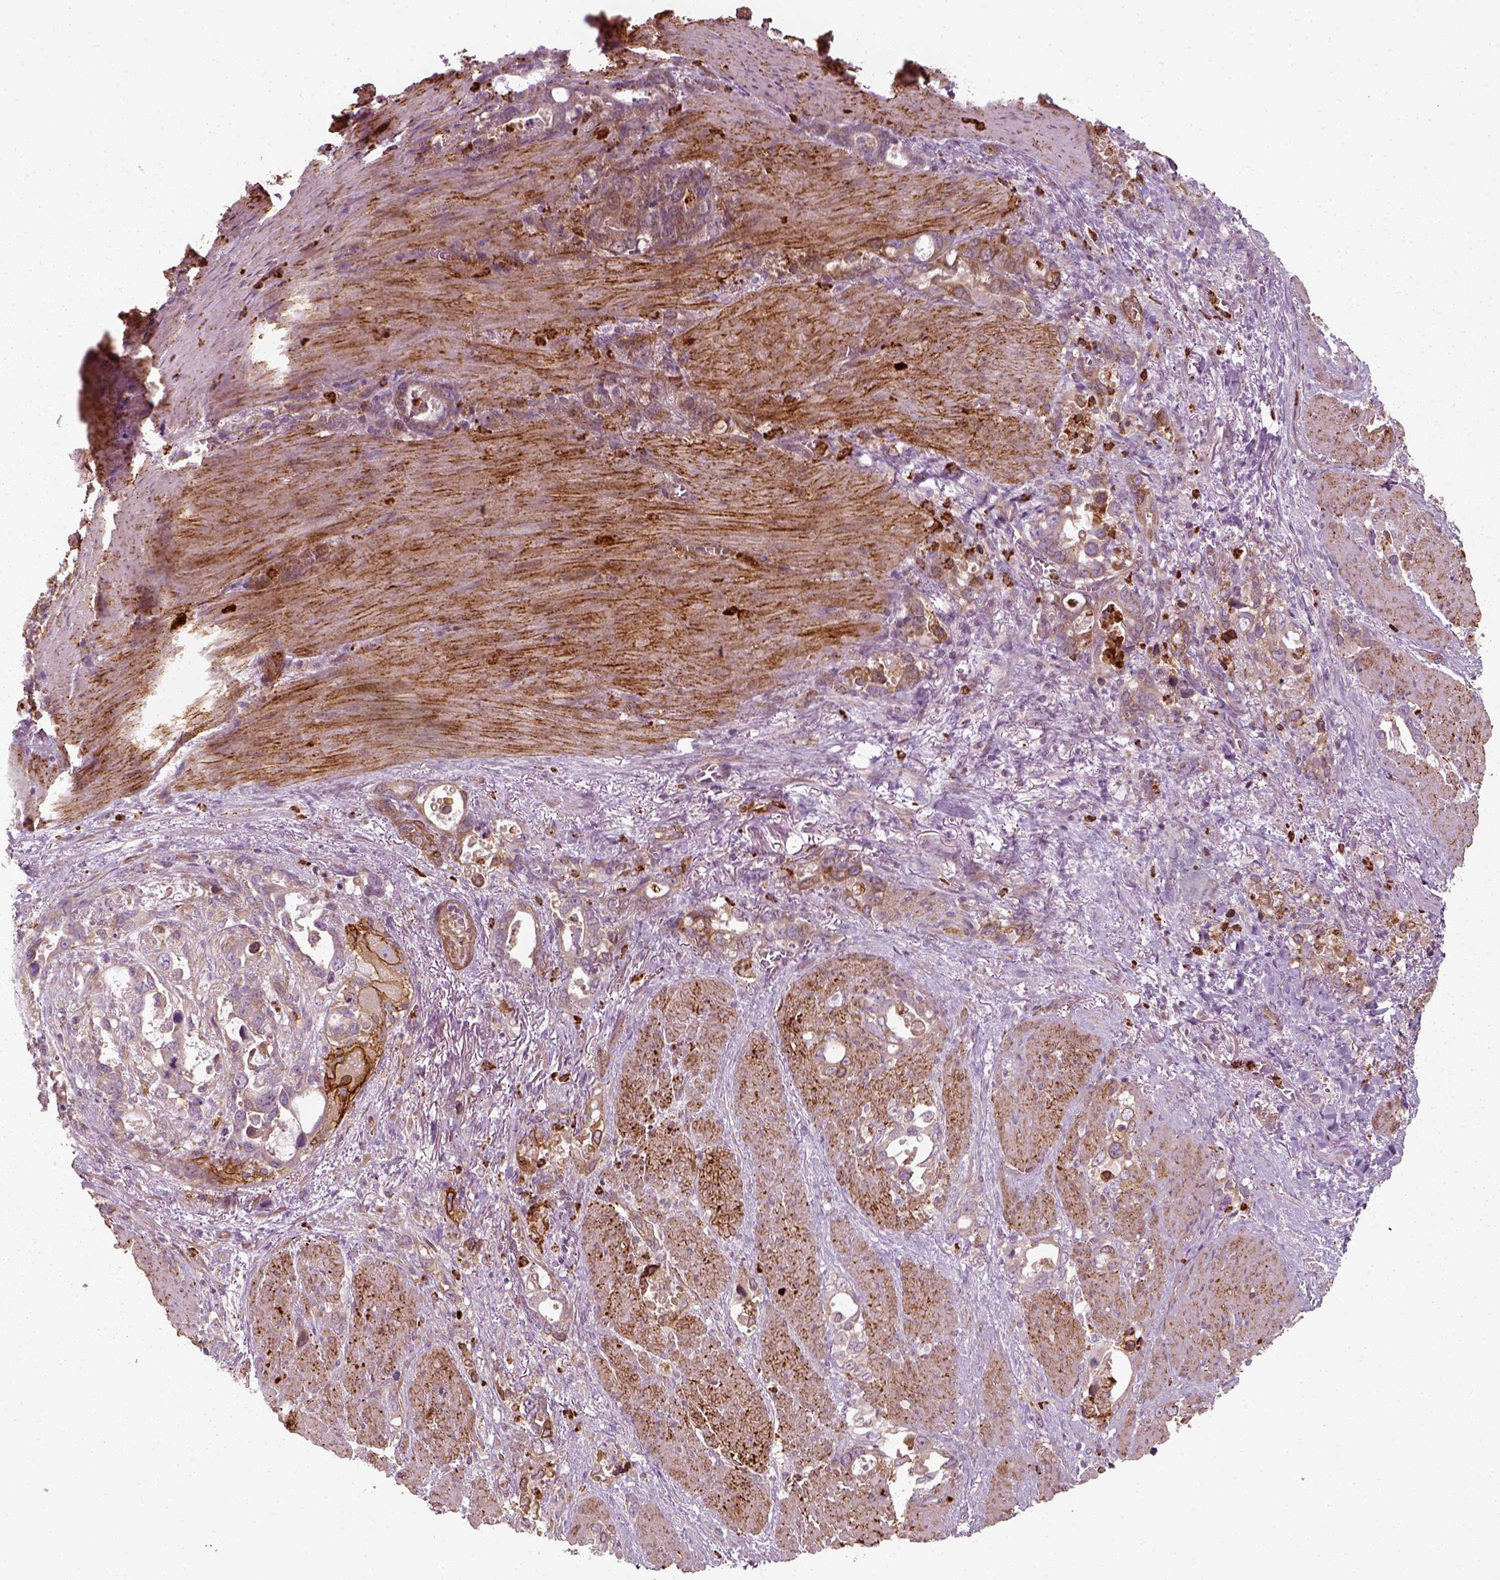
{"staining": {"intensity": "weak", "quantity": "25%-75%", "location": "cytoplasmic/membranous"}, "tissue": "stomach cancer", "cell_type": "Tumor cells", "image_type": "cancer", "snomed": [{"axis": "morphology", "description": "Normal tissue, NOS"}, {"axis": "morphology", "description": "Adenocarcinoma, NOS"}, {"axis": "topography", "description": "Esophagus"}, {"axis": "topography", "description": "Stomach, upper"}], "caption": "This is an image of immunohistochemistry (IHC) staining of stomach adenocarcinoma, which shows weak staining in the cytoplasmic/membranous of tumor cells.", "gene": "NPTN", "patient": {"sex": "male", "age": 74}}